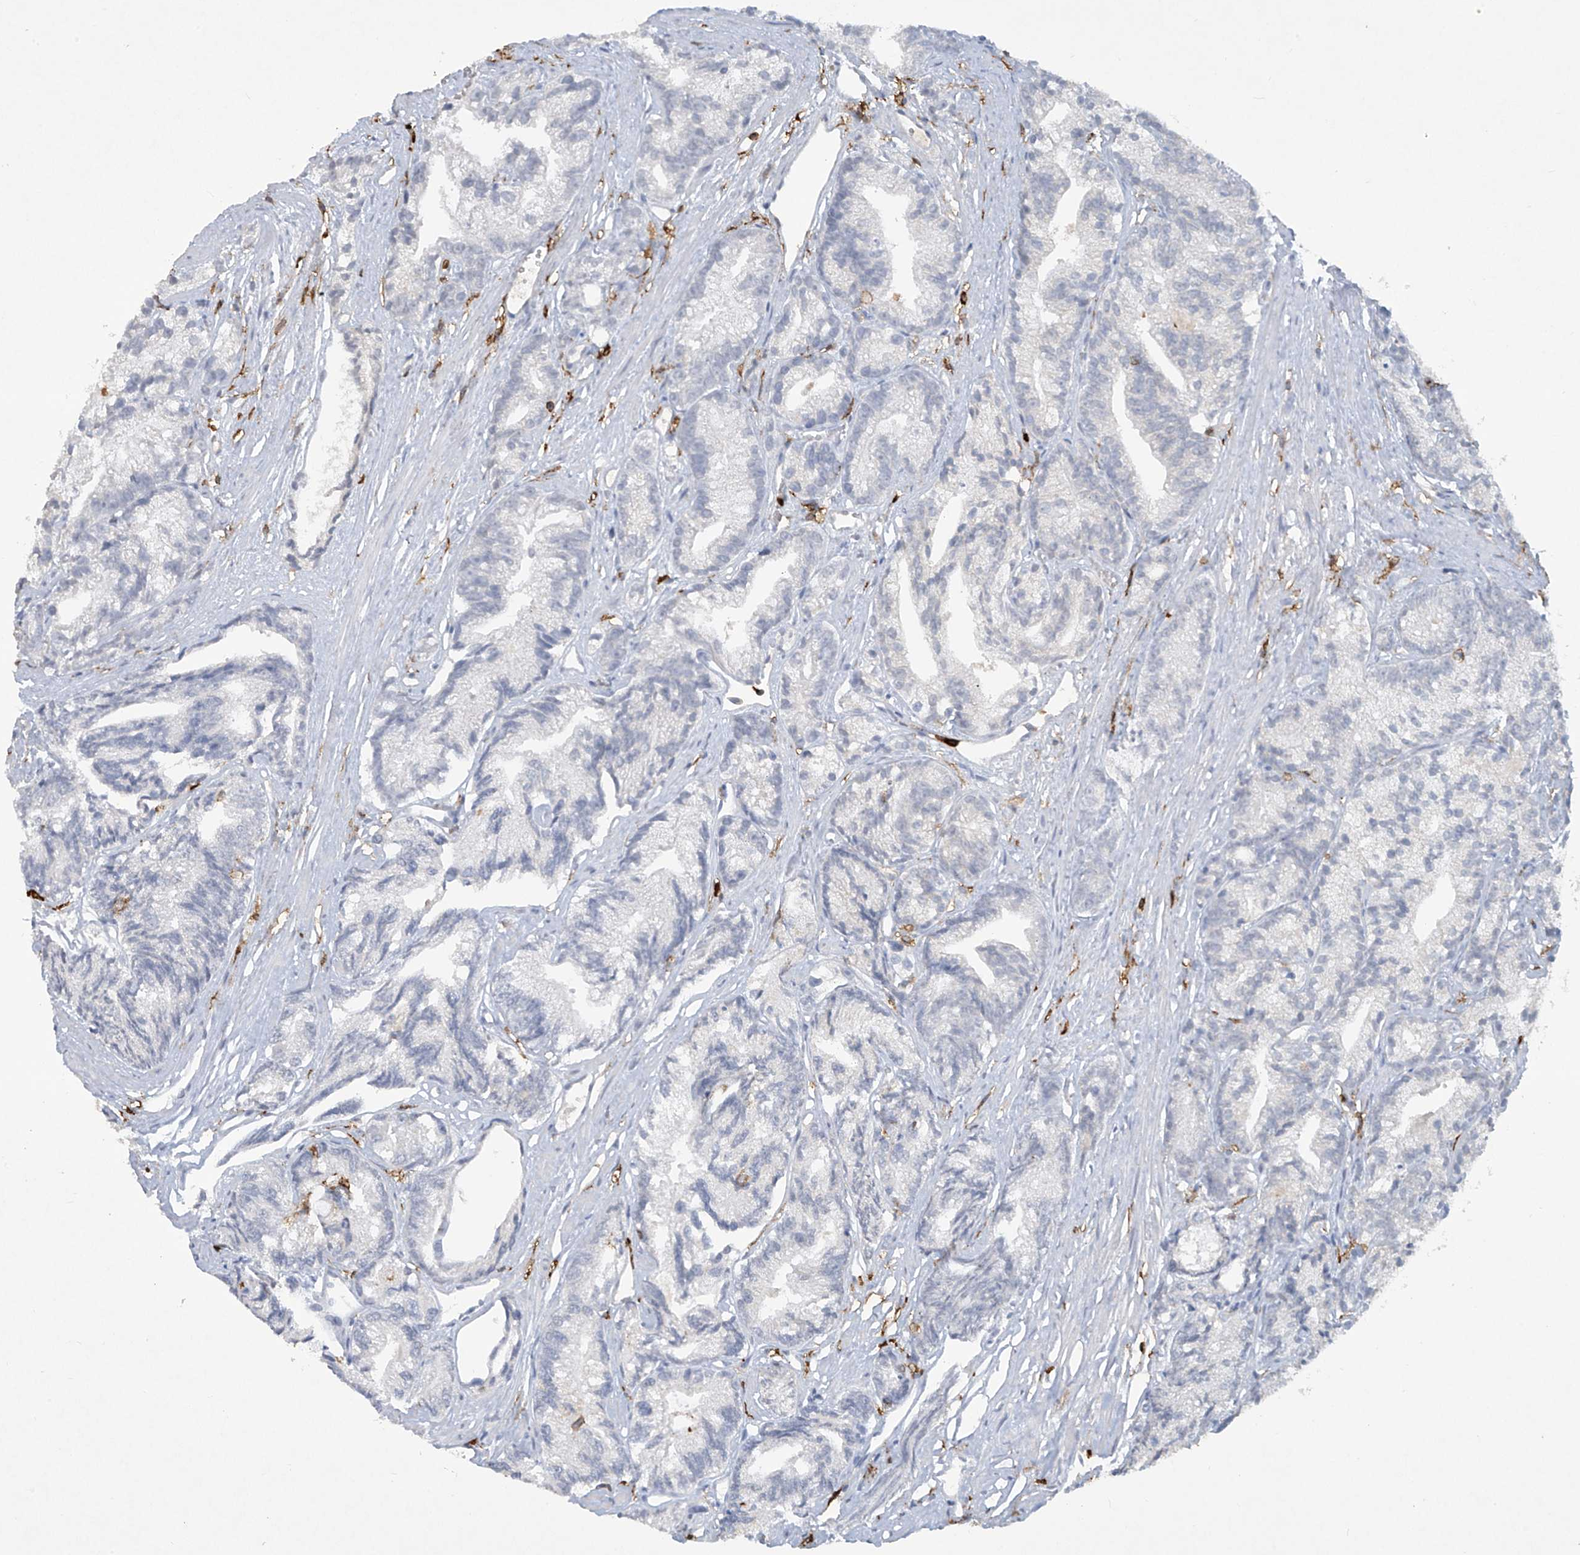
{"staining": {"intensity": "negative", "quantity": "none", "location": "none"}, "tissue": "prostate cancer", "cell_type": "Tumor cells", "image_type": "cancer", "snomed": [{"axis": "morphology", "description": "Adenocarcinoma, Low grade"}, {"axis": "topography", "description": "Prostate"}], "caption": "Immunohistochemistry (IHC) of human prostate cancer exhibits no positivity in tumor cells.", "gene": "FCGR3A", "patient": {"sex": "male", "age": 89}}